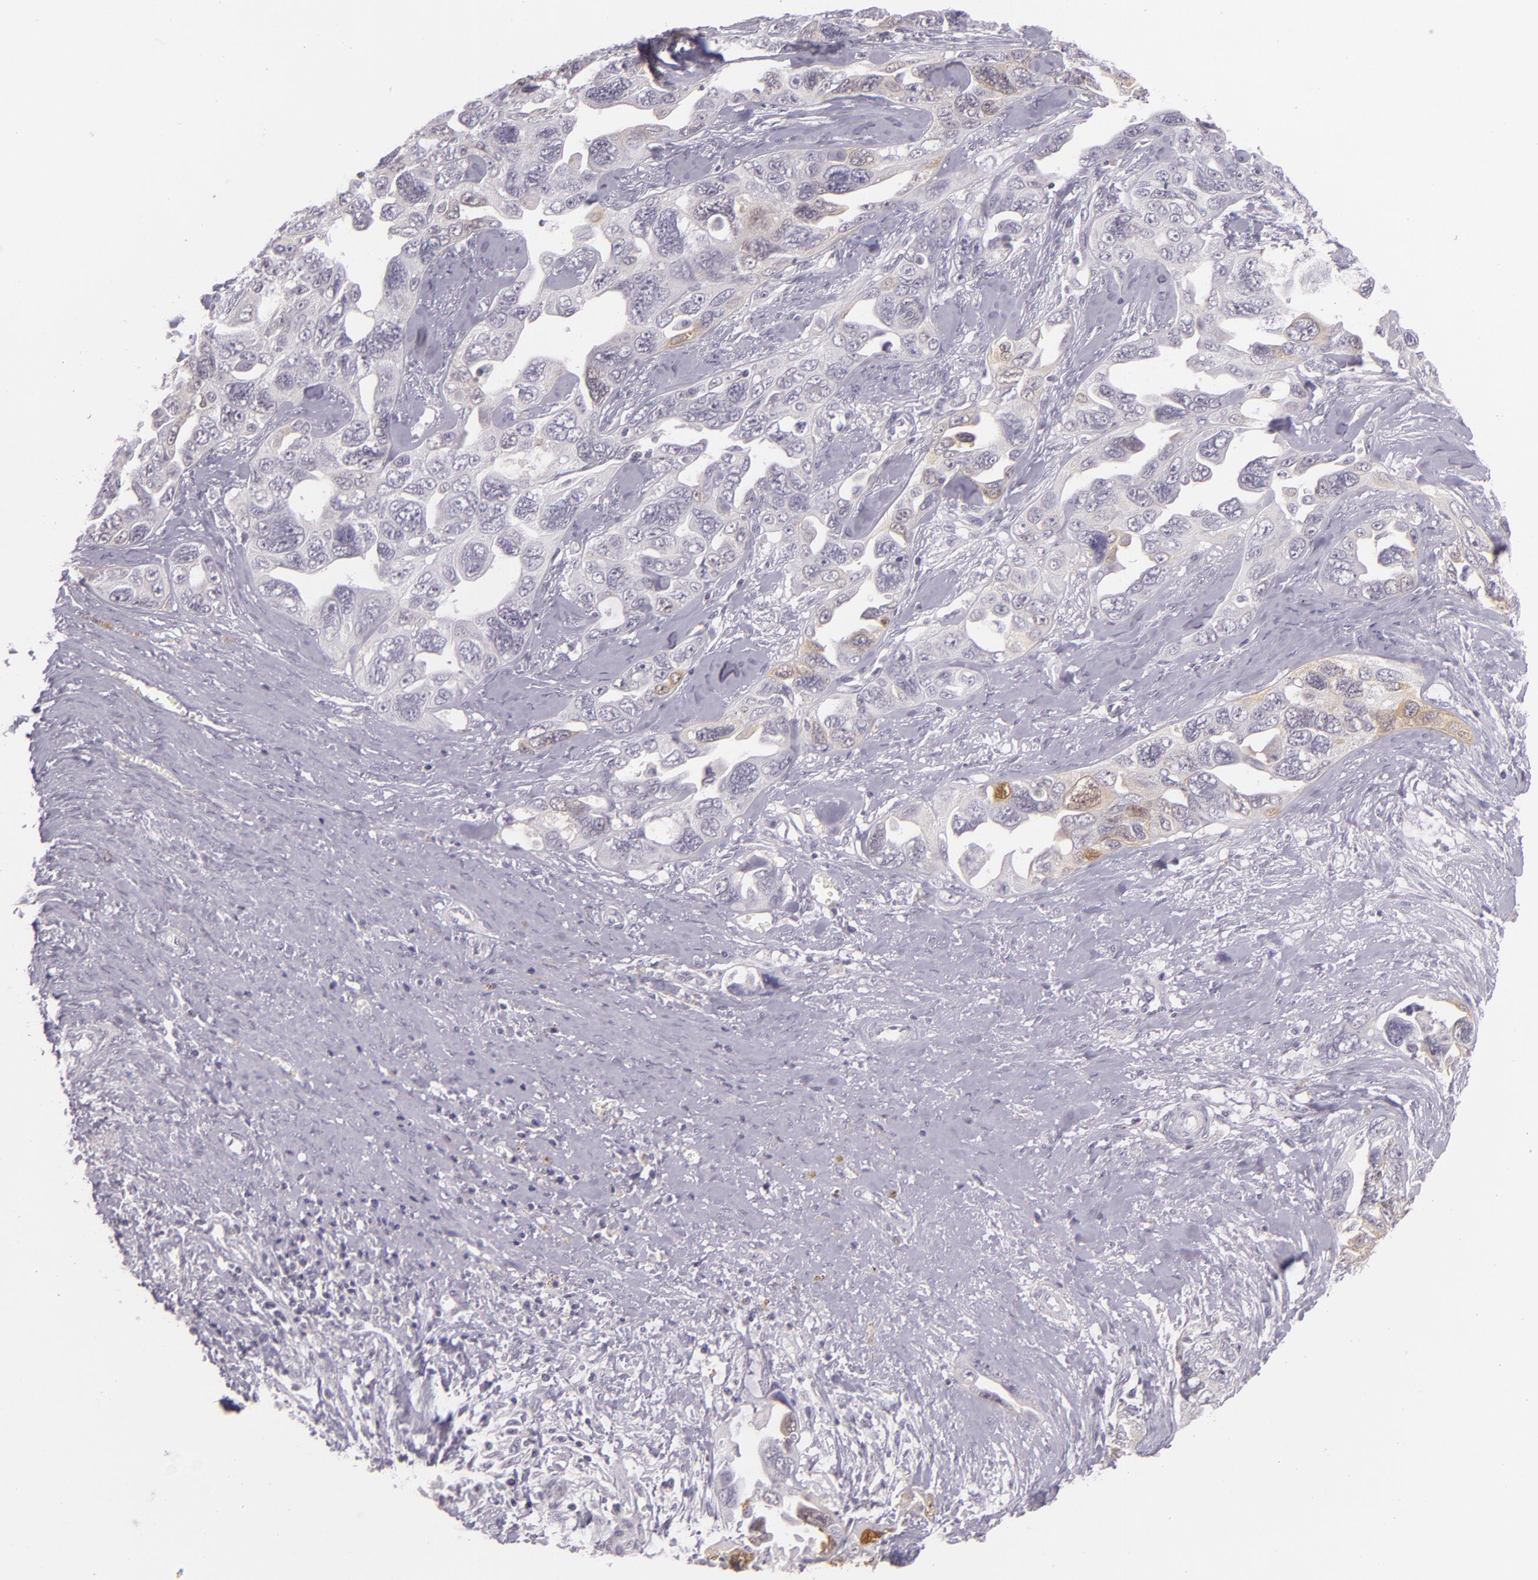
{"staining": {"intensity": "weak", "quantity": "<25%", "location": "cytoplasmic/membranous"}, "tissue": "ovarian cancer", "cell_type": "Tumor cells", "image_type": "cancer", "snomed": [{"axis": "morphology", "description": "Cystadenocarcinoma, serous, NOS"}, {"axis": "topography", "description": "Ovary"}], "caption": "Immunohistochemical staining of human ovarian serous cystadenocarcinoma shows no significant positivity in tumor cells. (DAB IHC visualized using brightfield microscopy, high magnification).", "gene": "CBS", "patient": {"sex": "female", "age": 63}}